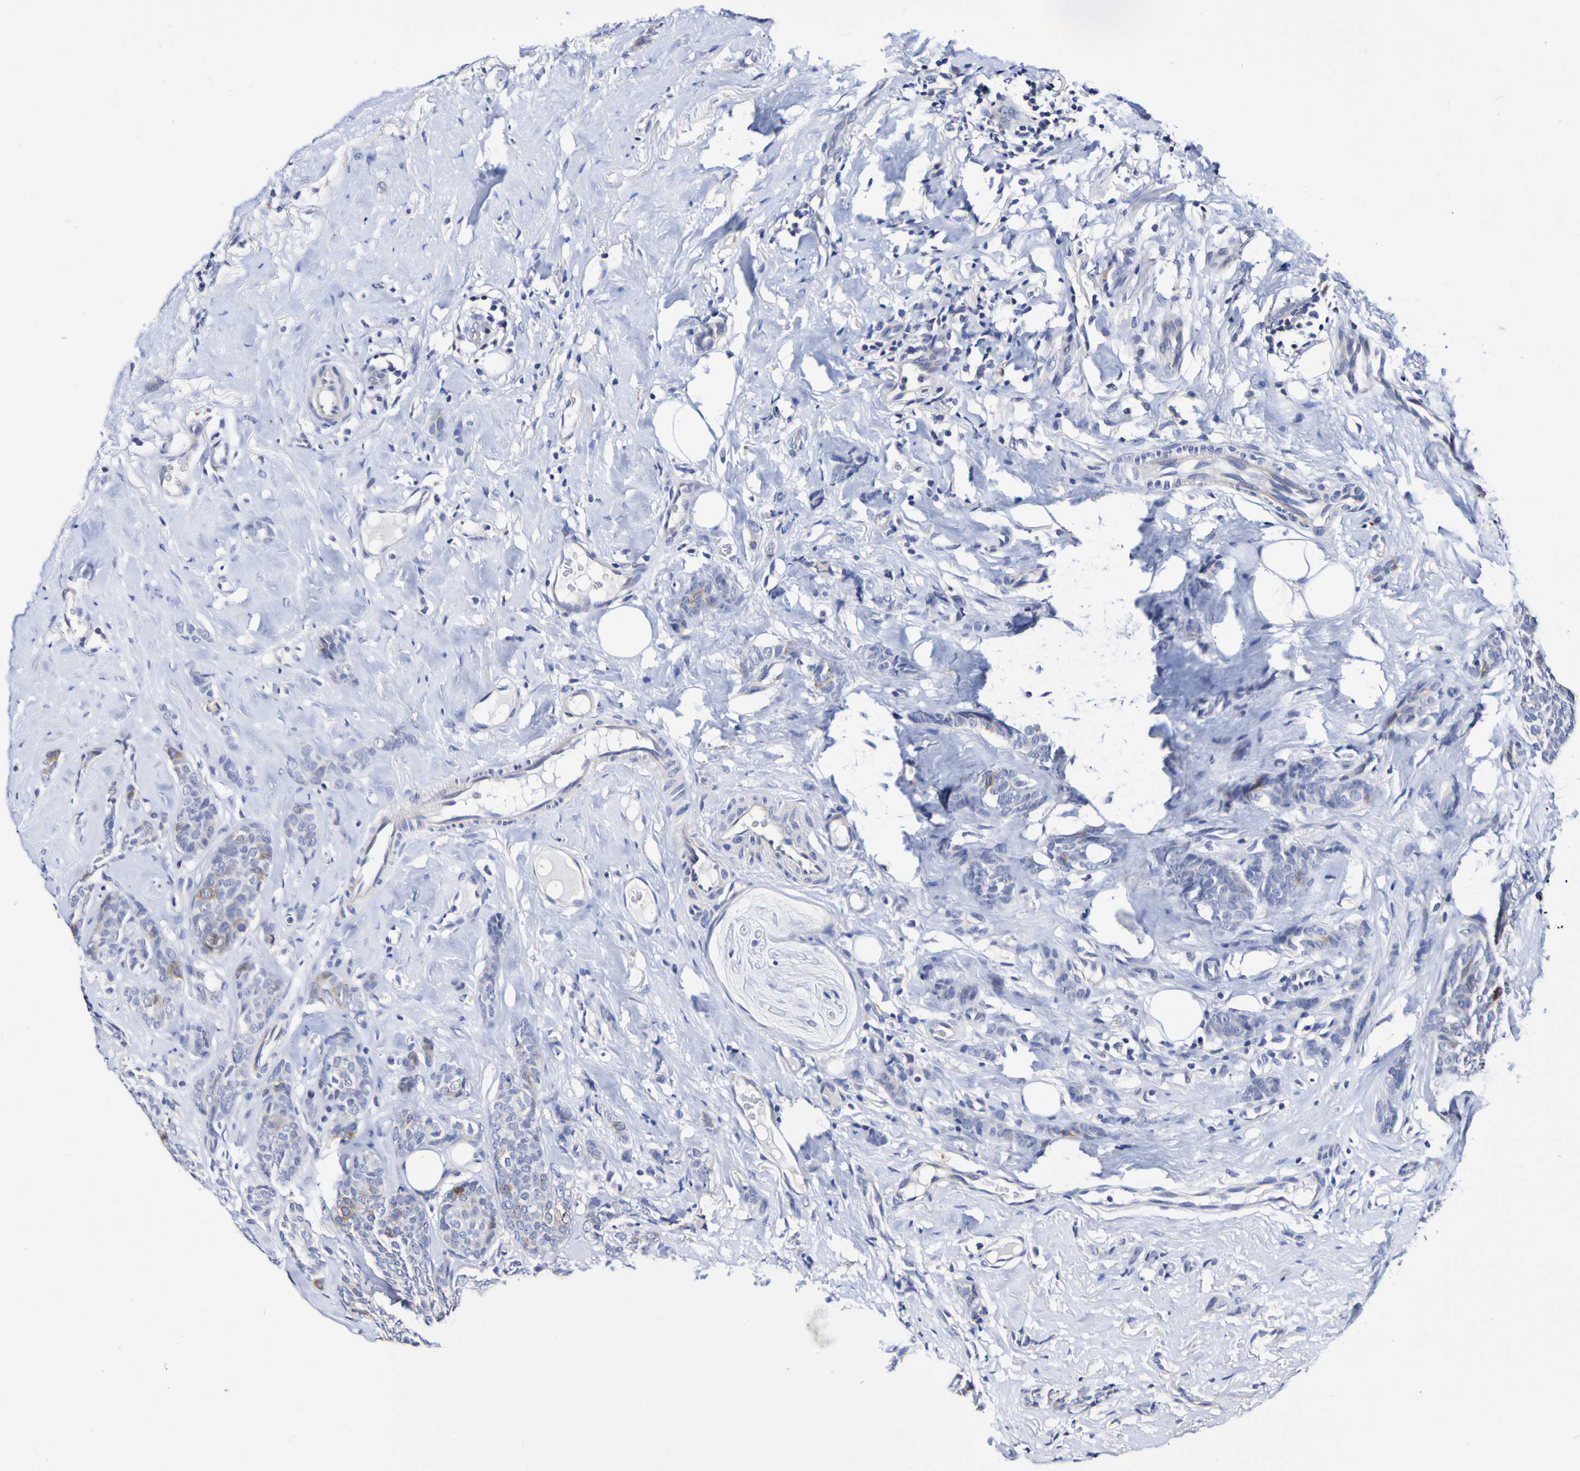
{"staining": {"intensity": "moderate", "quantity": "<25%", "location": "cytoplasmic/membranous"}, "tissue": "breast cancer", "cell_type": "Tumor cells", "image_type": "cancer", "snomed": [{"axis": "morphology", "description": "Lobular carcinoma"}, {"axis": "topography", "description": "Skin"}, {"axis": "topography", "description": "Breast"}], "caption": "DAB (3,3'-diaminobenzidine) immunohistochemical staining of human breast cancer (lobular carcinoma) reveals moderate cytoplasmic/membranous protein expression in approximately <25% of tumor cells.", "gene": "ACVR1C", "patient": {"sex": "female", "age": 46}}